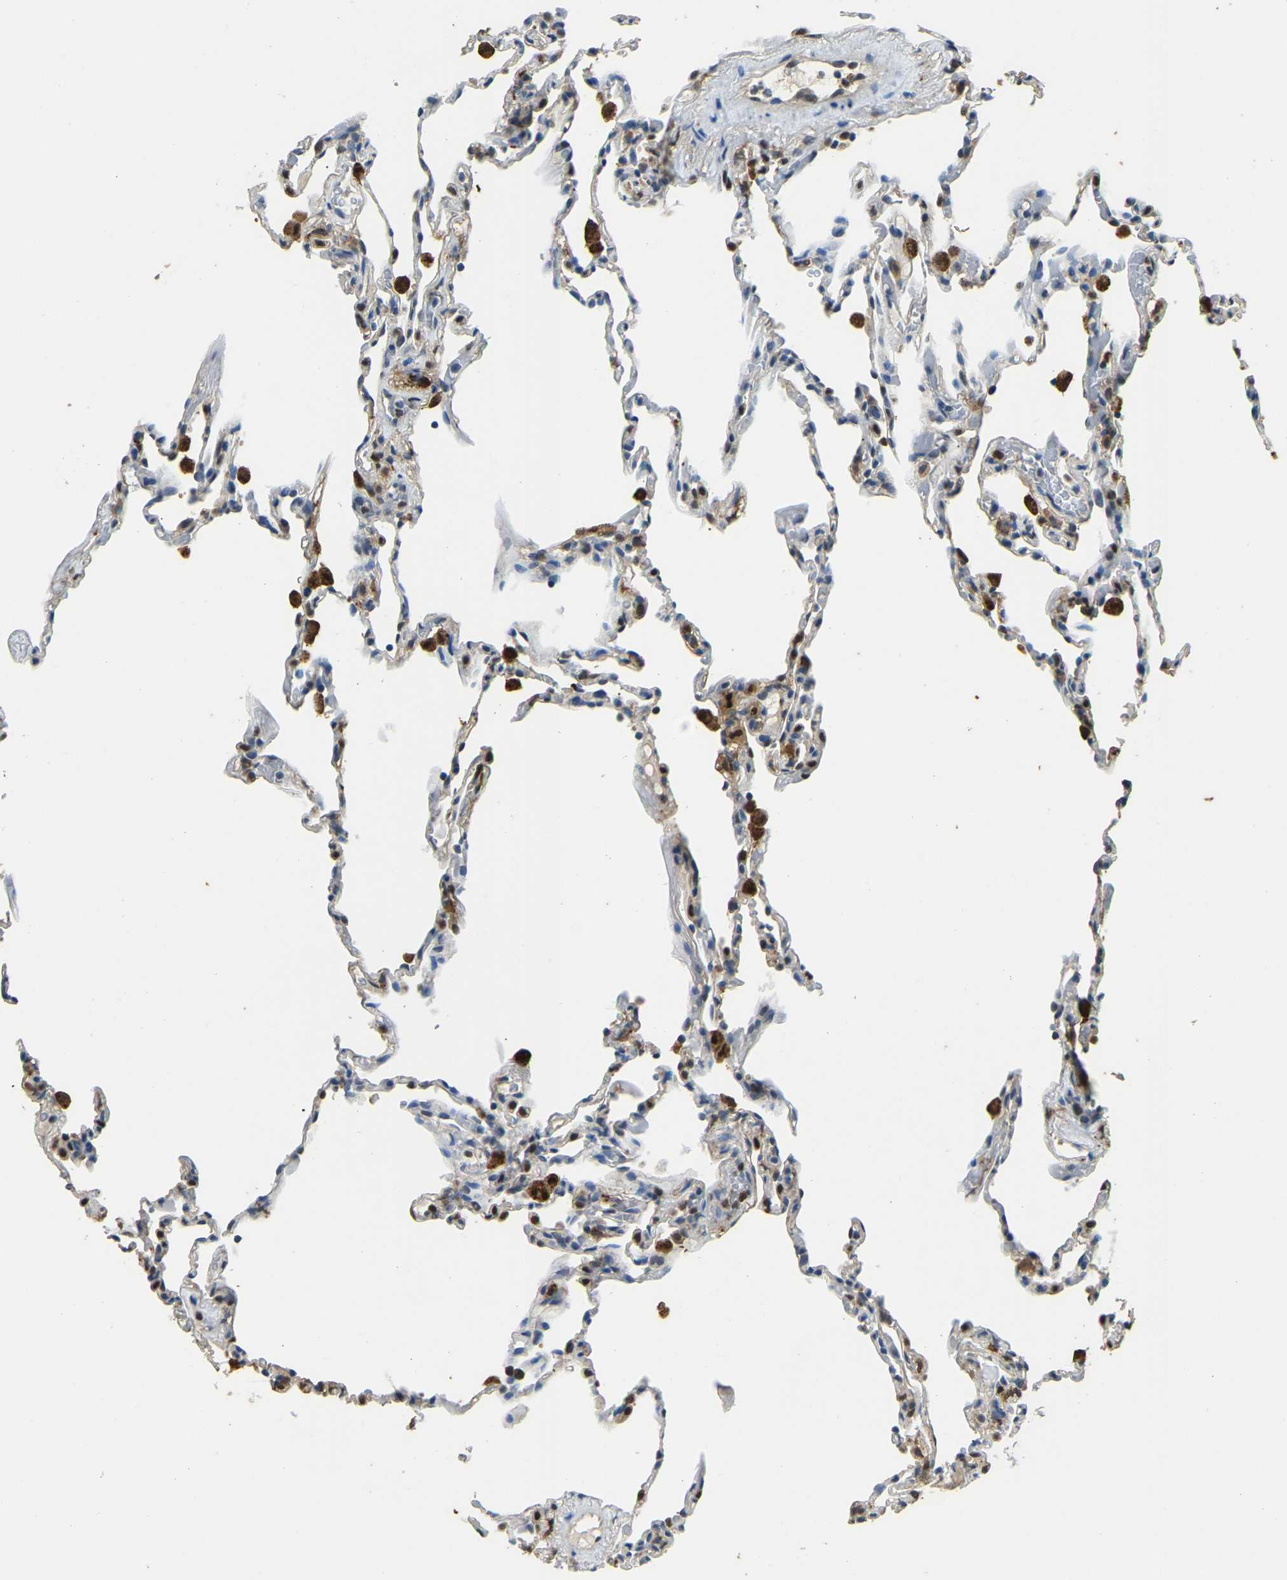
{"staining": {"intensity": "negative", "quantity": "none", "location": "none"}, "tissue": "lung", "cell_type": "Alveolar cells", "image_type": "normal", "snomed": [{"axis": "morphology", "description": "Normal tissue, NOS"}, {"axis": "topography", "description": "Lung"}], "caption": "Alveolar cells are negative for protein expression in unremarkable human lung. (DAB (3,3'-diaminobenzidine) immunohistochemistry with hematoxylin counter stain).", "gene": "NANS", "patient": {"sex": "male", "age": 59}}